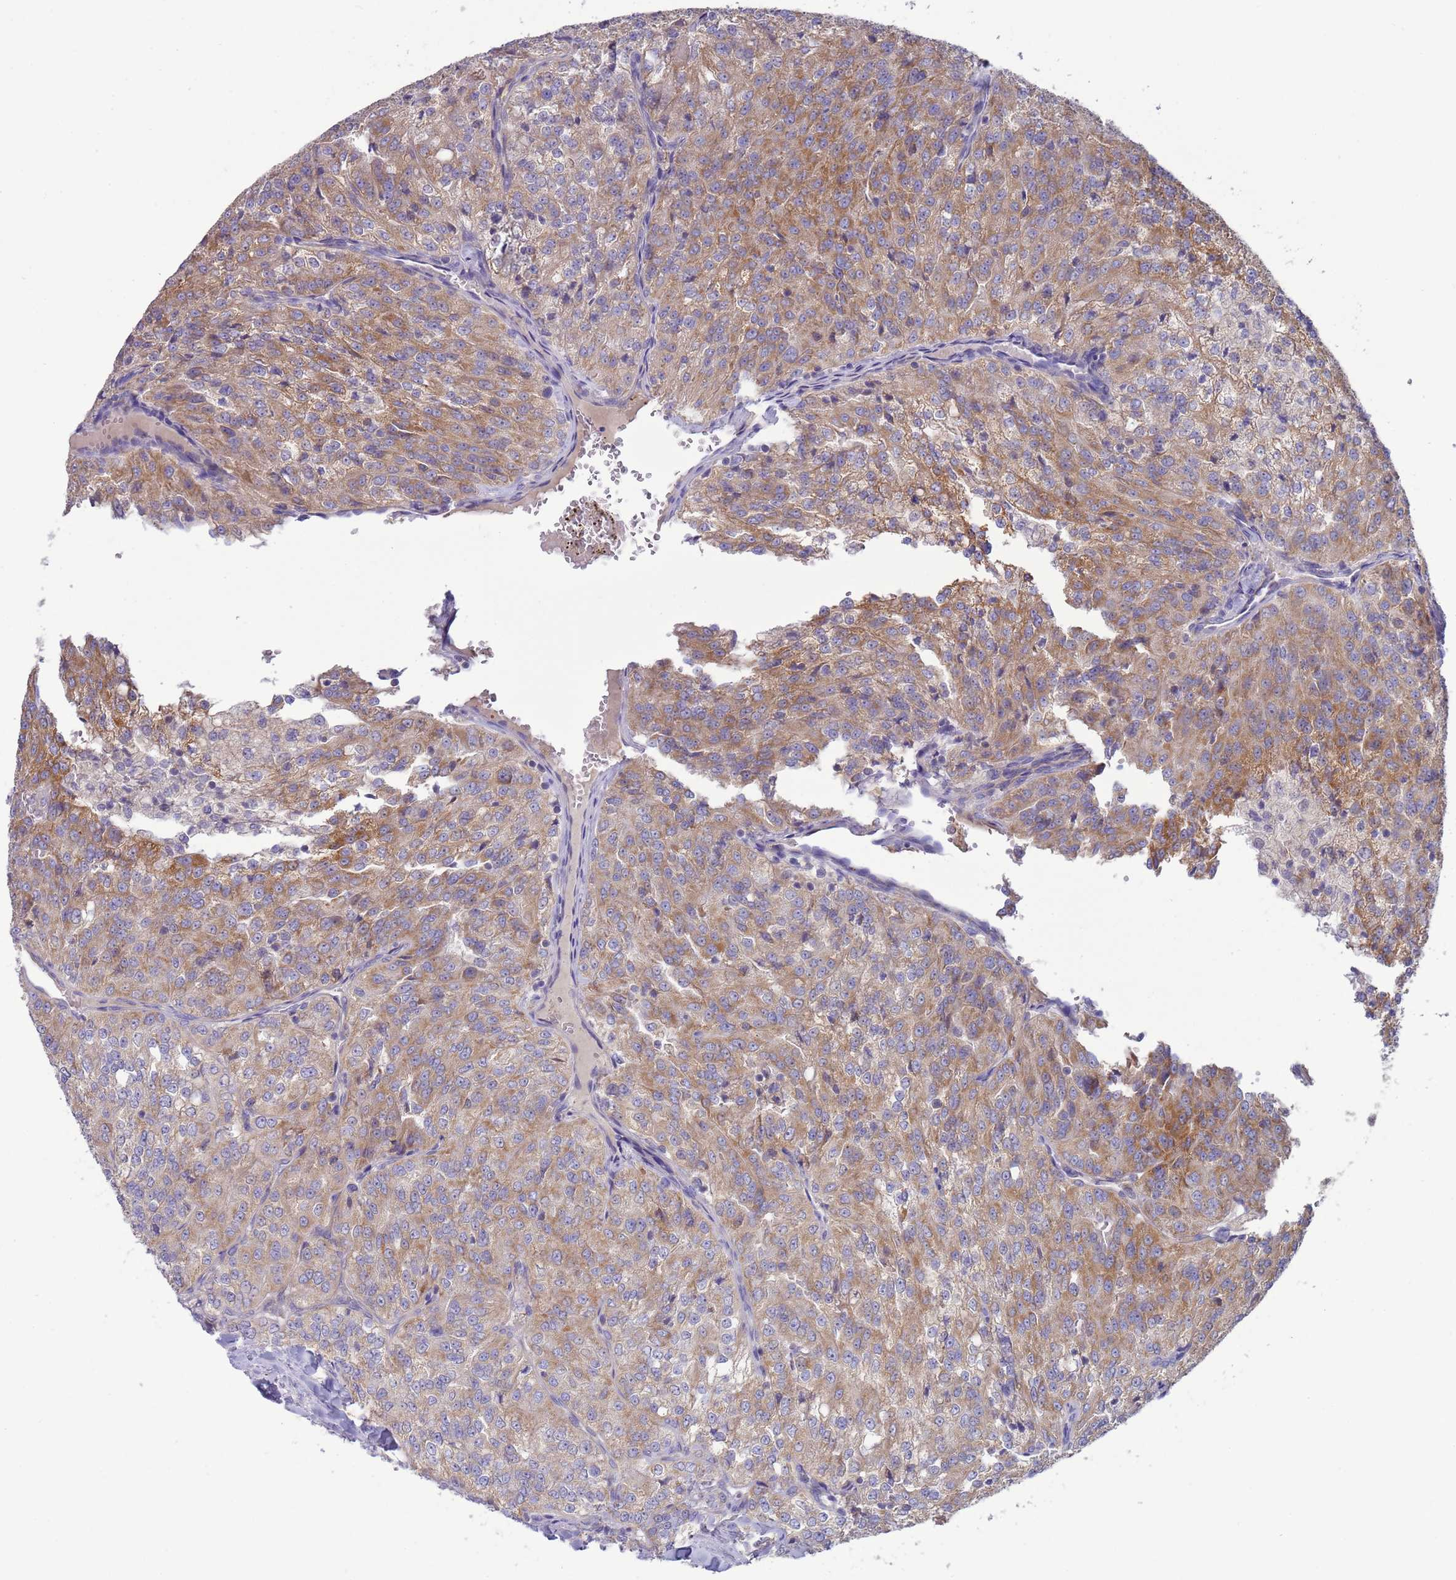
{"staining": {"intensity": "moderate", "quantity": "25%-75%", "location": "cytoplasmic/membranous"}, "tissue": "renal cancer", "cell_type": "Tumor cells", "image_type": "cancer", "snomed": [{"axis": "morphology", "description": "Adenocarcinoma, NOS"}, {"axis": "topography", "description": "Kidney"}], "caption": "An immunohistochemistry photomicrograph of neoplastic tissue is shown. Protein staining in brown highlights moderate cytoplasmic/membranous positivity in renal cancer within tumor cells. (DAB IHC, brown staining for protein, blue staining for nuclei).", "gene": "UQCRQ", "patient": {"sex": "female", "age": 63}}